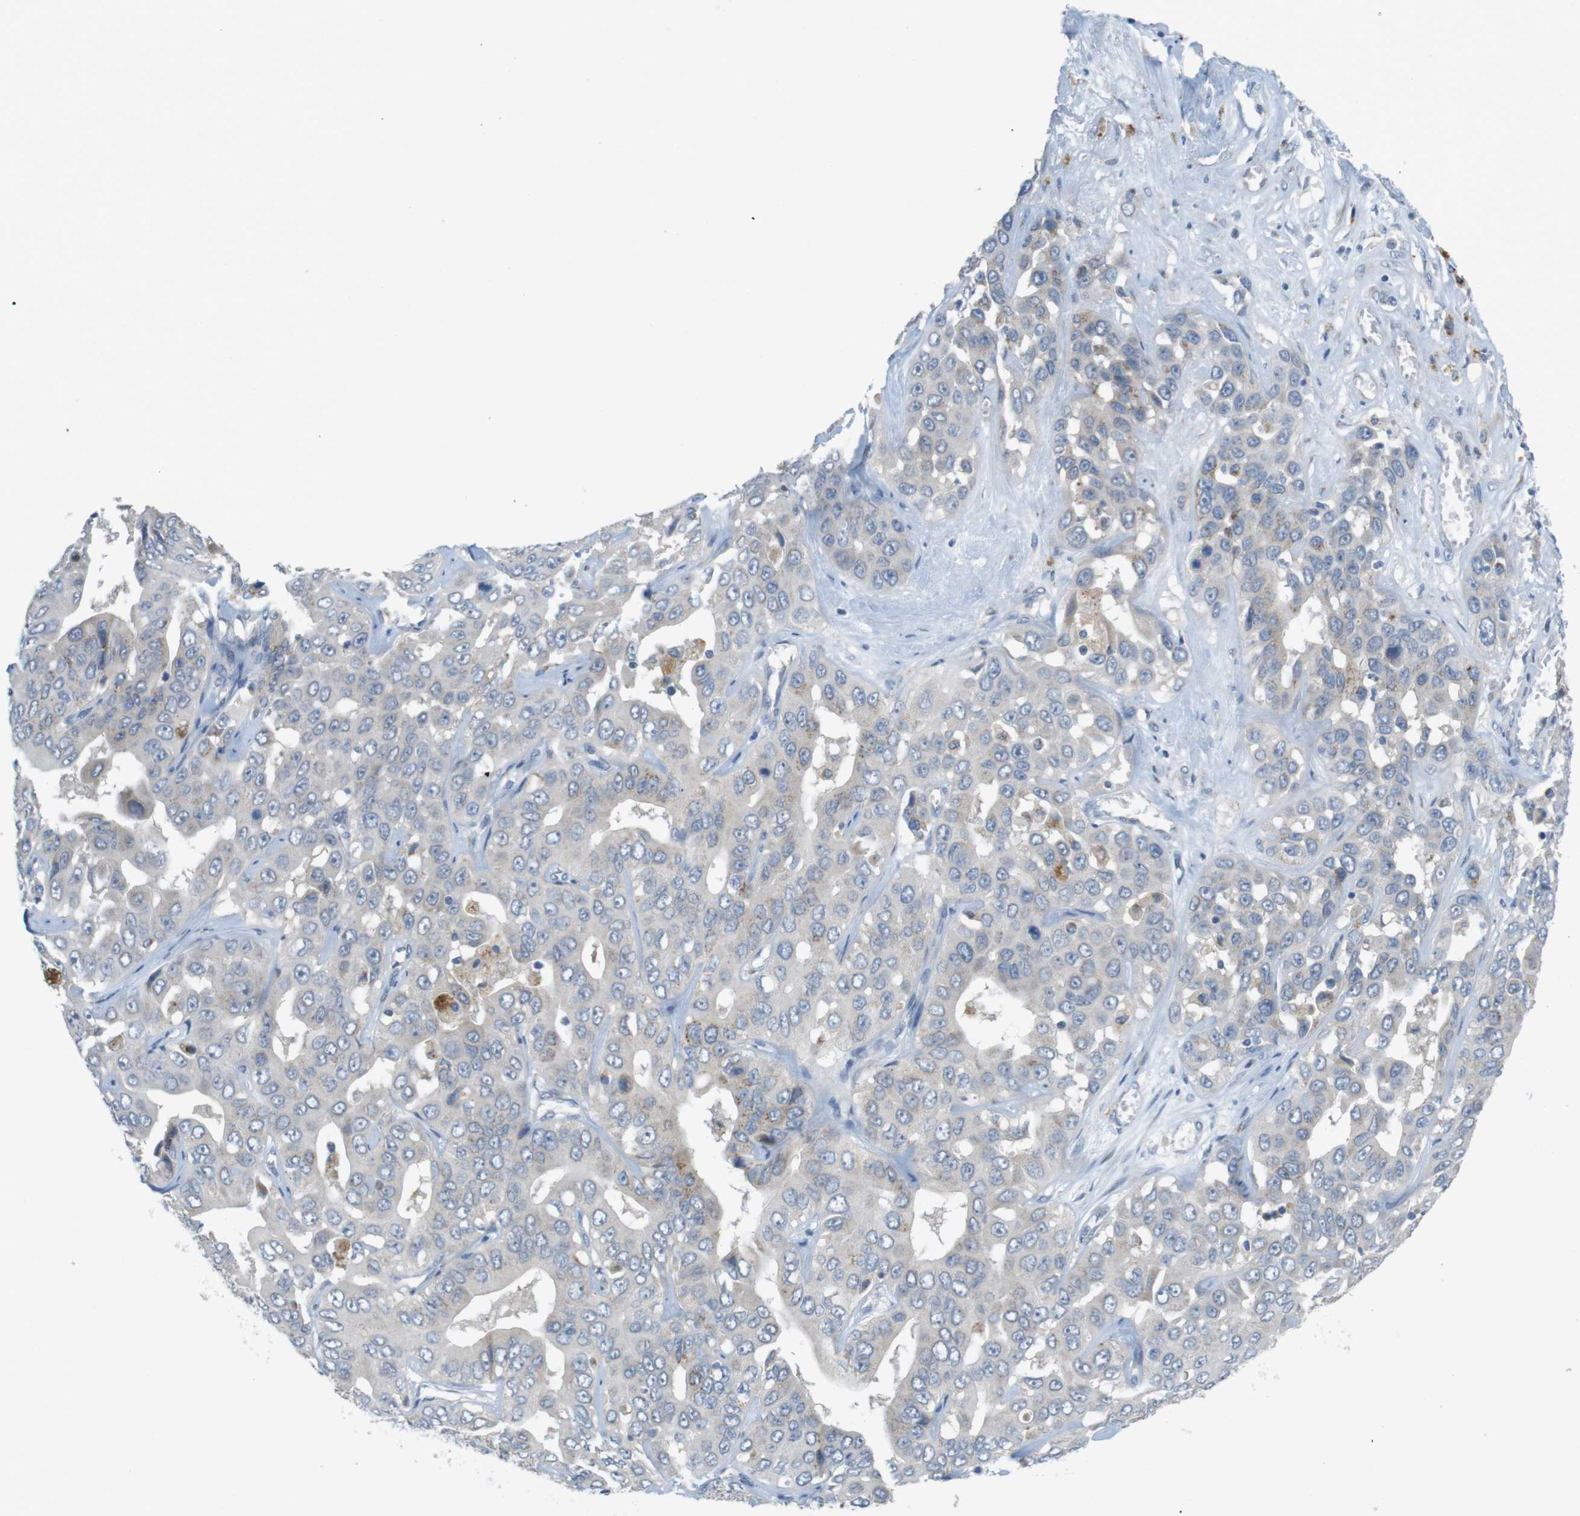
{"staining": {"intensity": "negative", "quantity": "none", "location": "none"}, "tissue": "liver cancer", "cell_type": "Tumor cells", "image_type": "cancer", "snomed": [{"axis": "morphology", "description": "Cholangiocarcinoma"}, {"axis": "topography", "description": "Liver"}], "caption": "Micrograph shows no protein expression in tumor cells of cholangiocarcinoma (liver) tissue. (Brightfield microscopy of DAB (3,3'-diaminobenzidine) immunohistochemistry (IHC) at high magnification).", "gene": "YIPF3", "patient": {"sex": "female", "age": 52}}